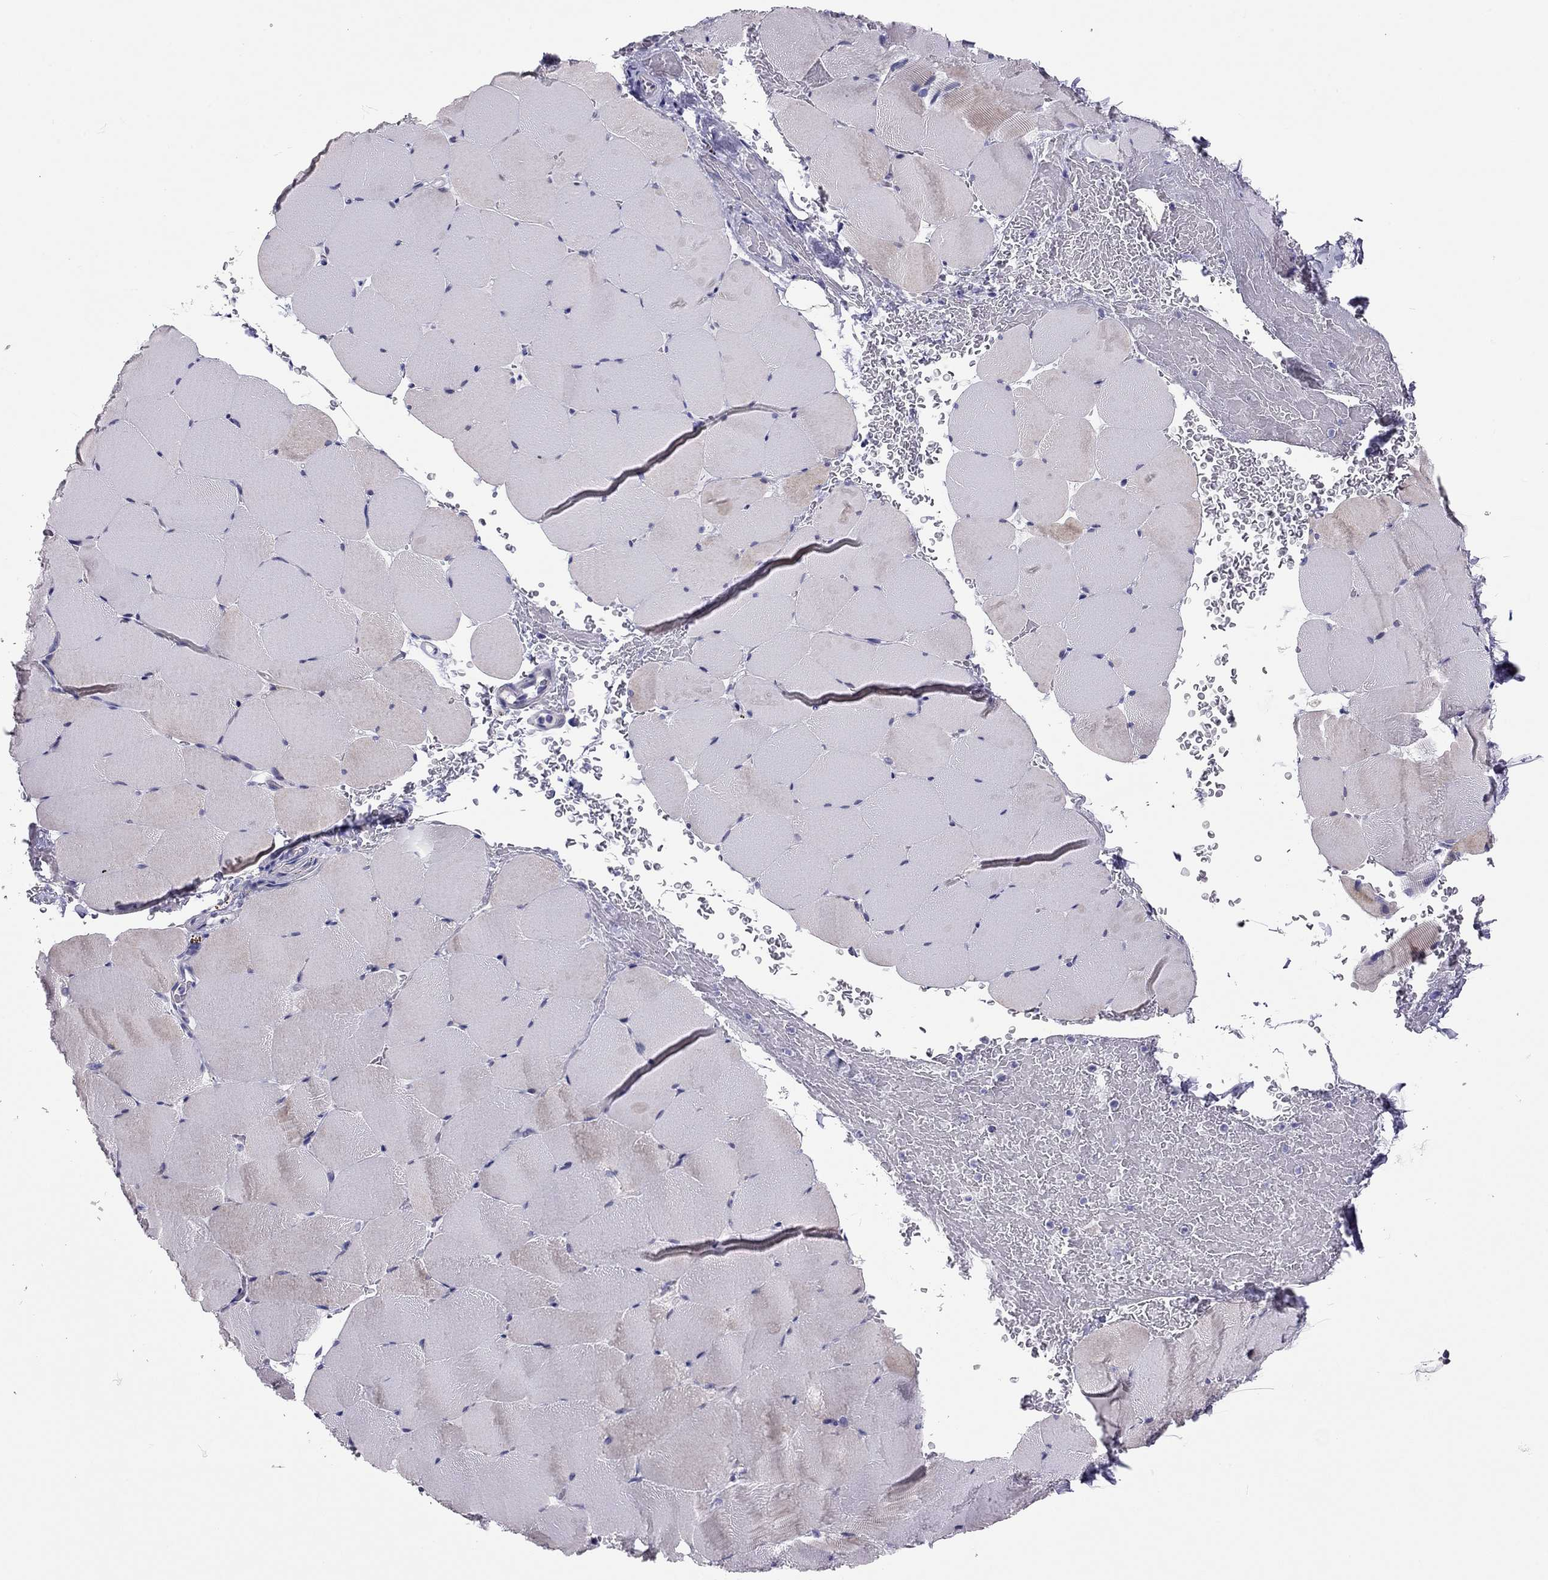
{"staining": {"intensity": "negative", "quantity": "none", "location": "none"}, "tissue": "skeletal muscle", "cell_type": "Myocytes", "image_type": "normal", "snomed": [{"axis": "morphology", "description": "Normal tissue, NOS"}, {"axis": "topography", "description": "Skeletal muscle"}], "caption": "Immunohistochemistry (IHC) of benign human skeletal muscle reveals no staining in myocytes.", "gene": "SCARB1", "patient": {"sex": "female", "age": 37}}